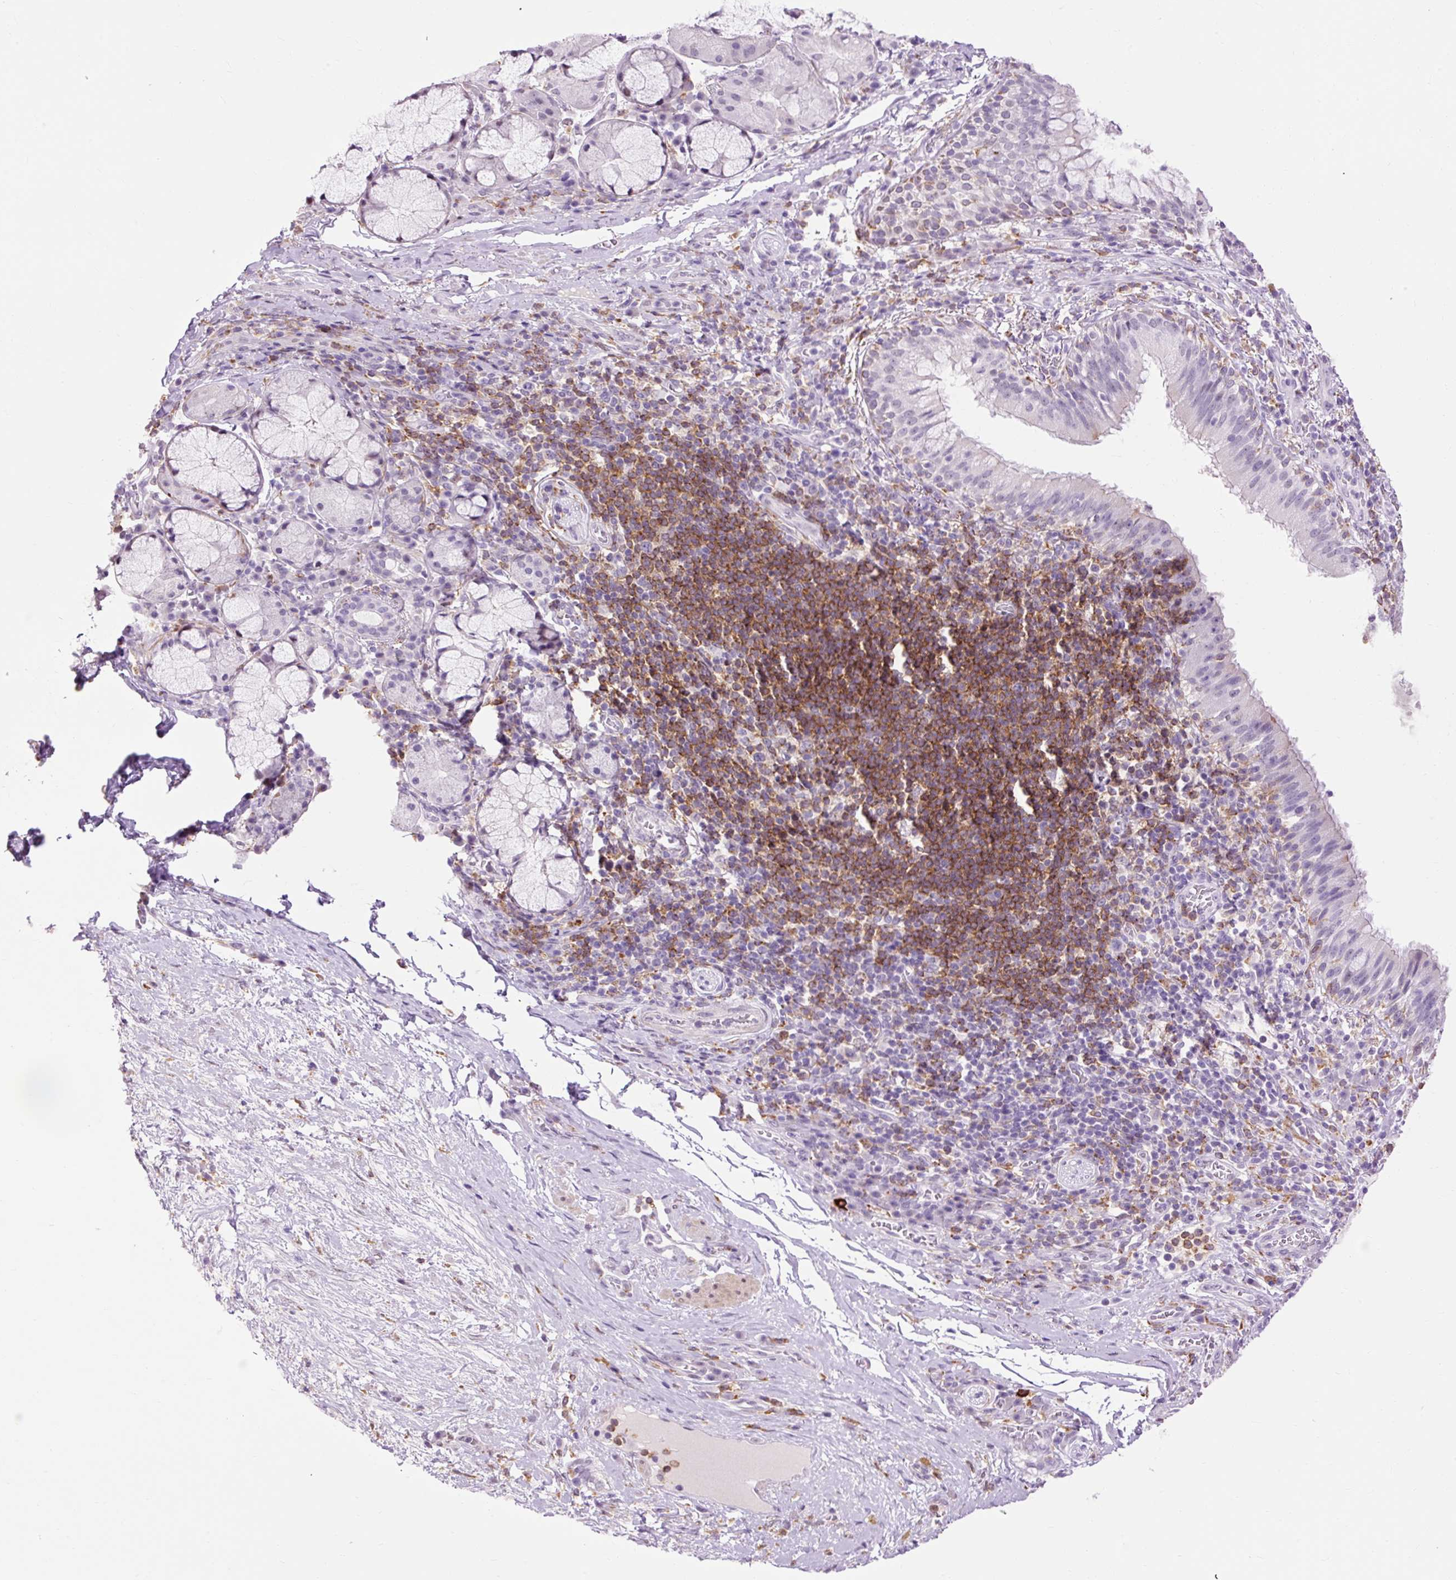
{"staining": {"intensity": "moderate", "quantity": "<25%", "location": "cytoplasmic/membranous"}, "tissue": "bronchus", "cell_type": "Respiratory epithelial cells", "image_type": "normal", "snomed": [{"axis": "morphology", "description": "Normal tissue, NOS"}, {"axis": "topography", "description": "Cartilage tissue"}, {"axis": "topography", "description": "Bronchus"}], "caption": "IHC of benign bronchus shows low levels of moderate cytoplasmic/membranous expression in approximately <25% of respiratory epithelial cells.", "gene": "LY86", "patient": {"sex": "male", "age": 56}}